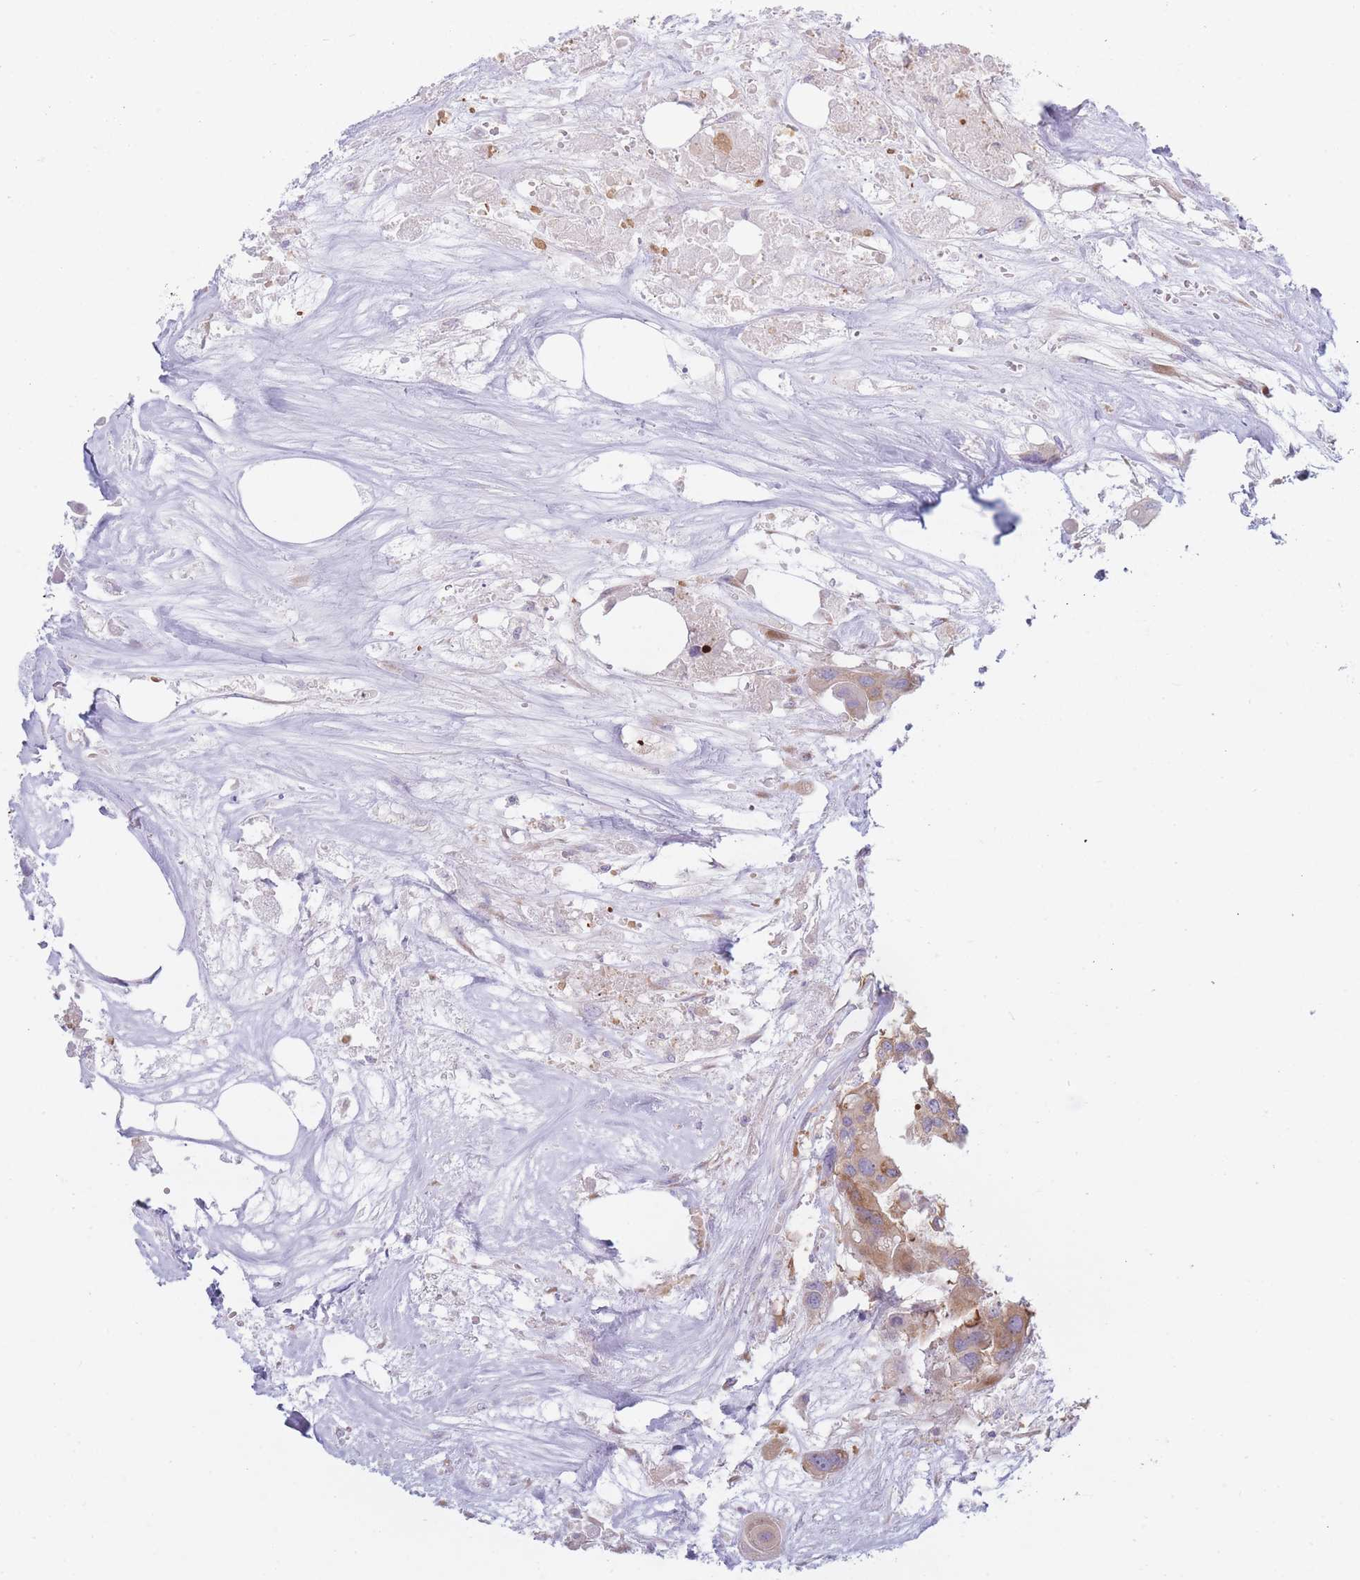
{"staining": {"intensity": "moderate", "quantity": ">75%", "location": "cytoplasmic/membranous"}, "tissue": "colorectal cancer", "cell_type": "Tumor cells", "image_type": "cancer", "snomed": [{"axis": "morphology", "description": "Adenocarcinoma, NOS"}, {"axis": "topography", "description": "Colon"}], "caption": "Protein staining reveals moderate cytoplasmic/membranous positivity in about >75% of tumor cells in colorectal cancer (adenocarcinoma).", "gene": "OR5L2", "patient": {"sex": "male", "age": 77}}